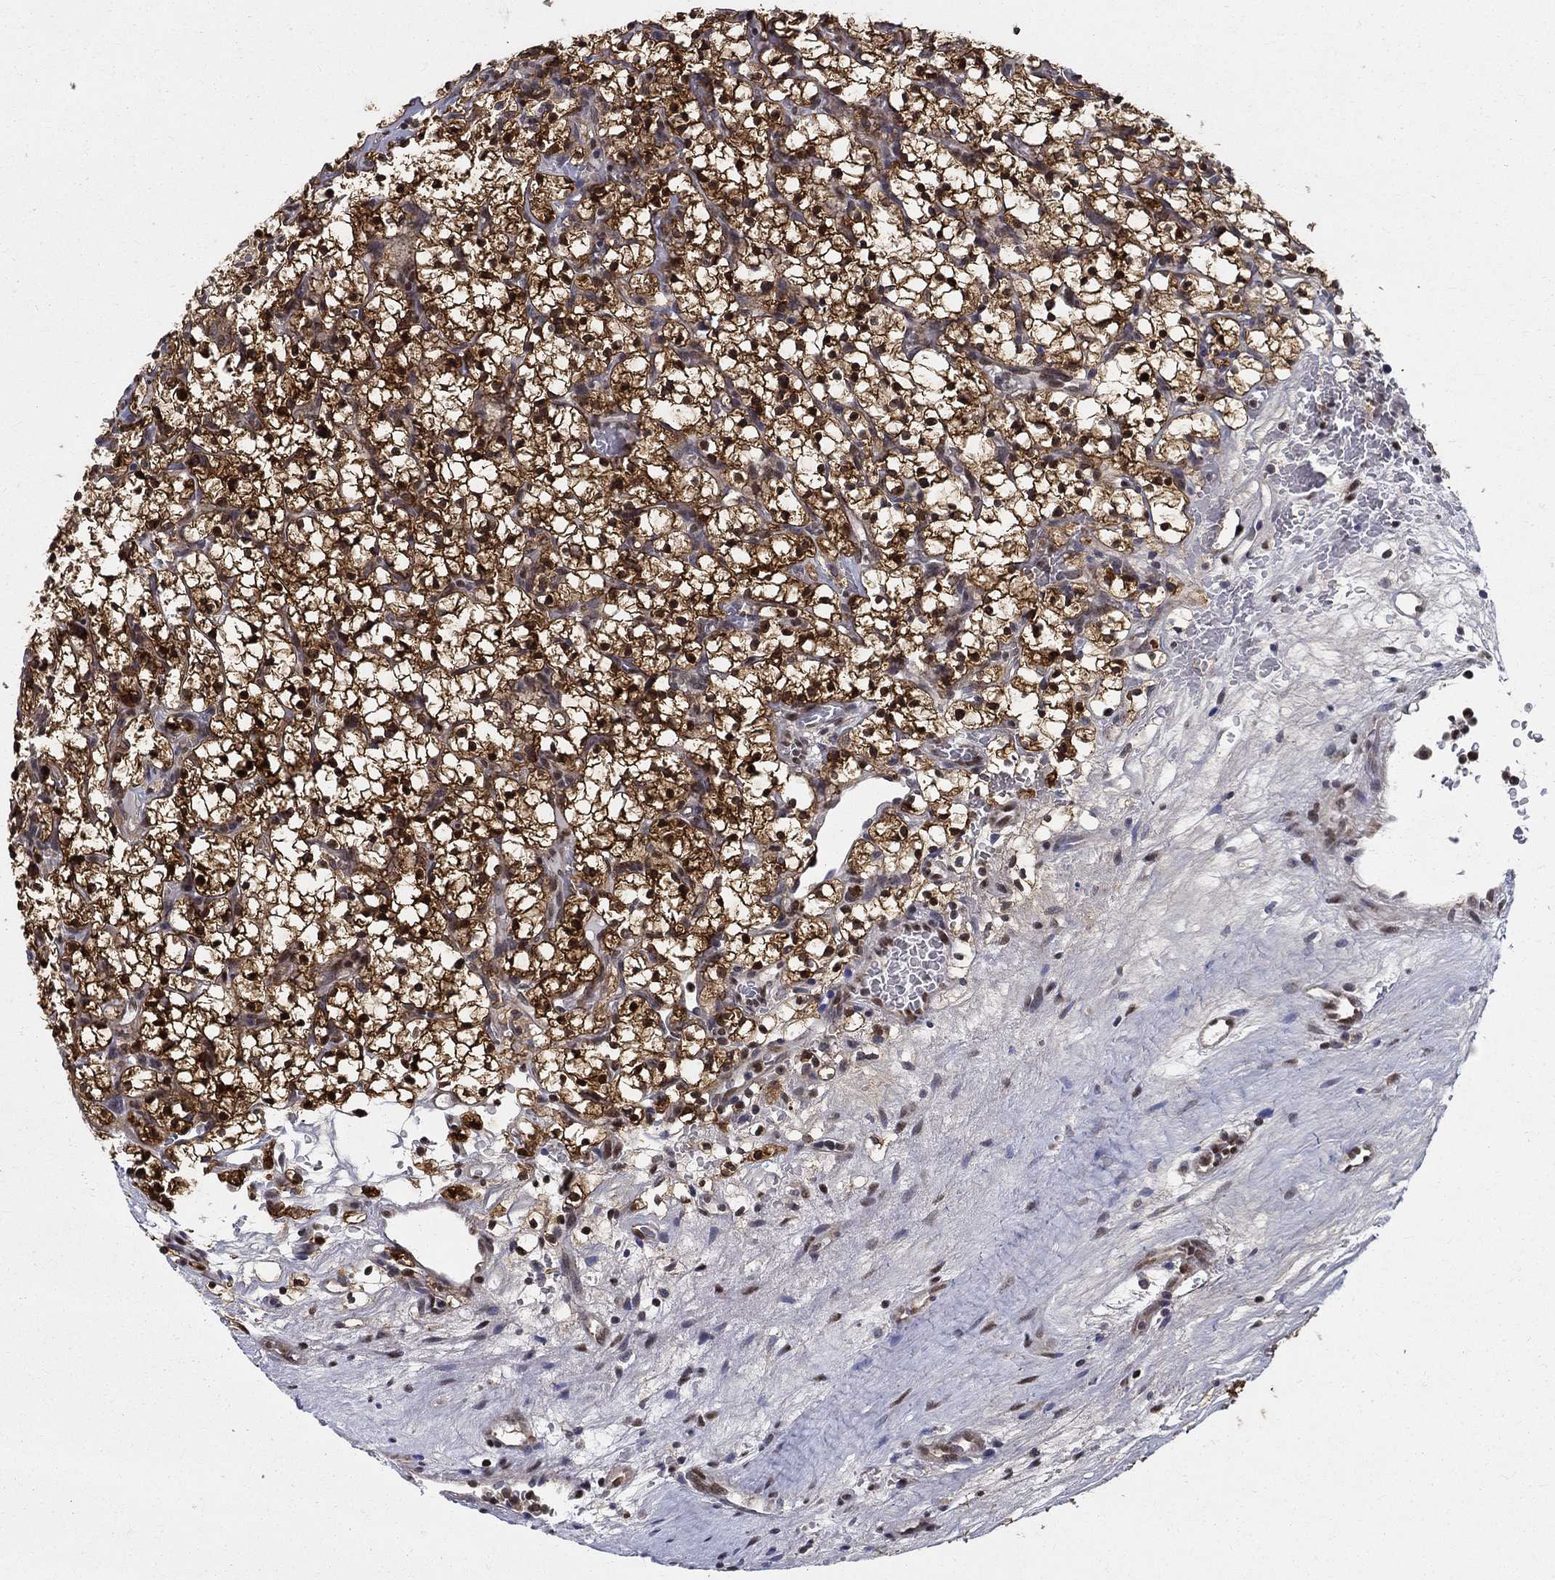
{"staining": {"intensity": "strong", "quantity": ">75%", "location": "cytoplasmic/membranous,nuclear"}, "tissue": "renal cancer", "cell_type": "Tumor cells", "image_type": "cancer", "snomed": [{"axis": "morphology", "description": "Adenocarcinoma, NOS"}, {"axis": "topography", "description": "Kidney"}], "caption": "Renal cancer was stained to show a protein in brown. There is high levels of strong cytoplasmic/membranous and nuclear staining in approximately >75% of tumor cells.", "gene": "ZNF594", "patient": {"sex": "female", "age": 64}}